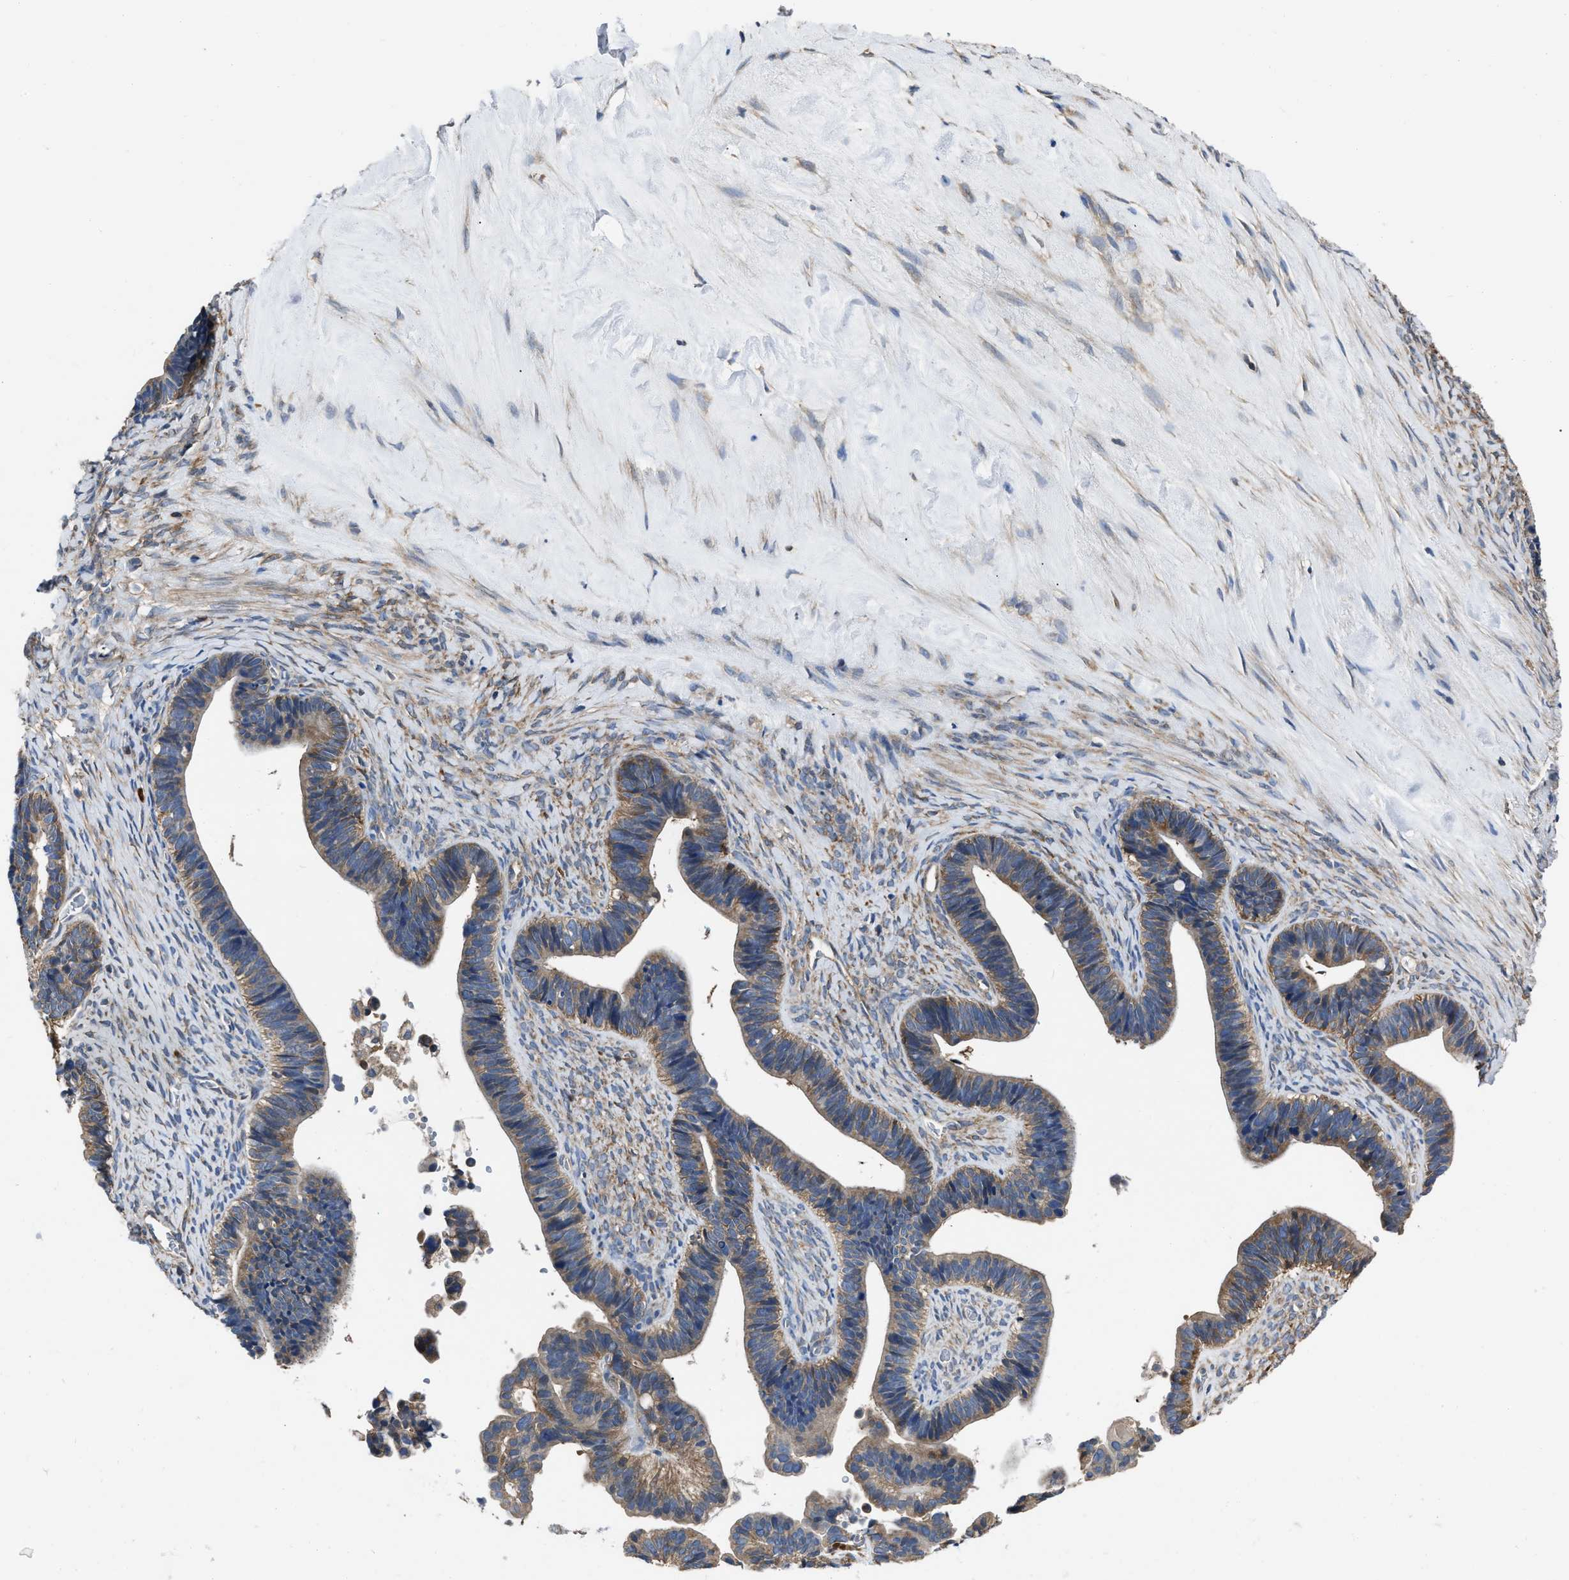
{"staining": {"intensity": "moderate", "quantity": ">75%", "location": "cytoplasmic/membranous"}, "tissue": "ovarian cancer", "cell_type": "Tumor cells", "image_type": "cancer", "snomed": [{"axis": "morphology", "description": "Cystadenocarcinoma, serous, NOS"}, {"axis": "topography", "description": "Ovary"}], "caption": "Human ovarian cancer stained for a protein (brown) shows moderate cytoplasmic/membranous positive staining in about >75% of tumor cells.", "gene": "YARS1", "patient": {"sex": "female", "age": 56}}